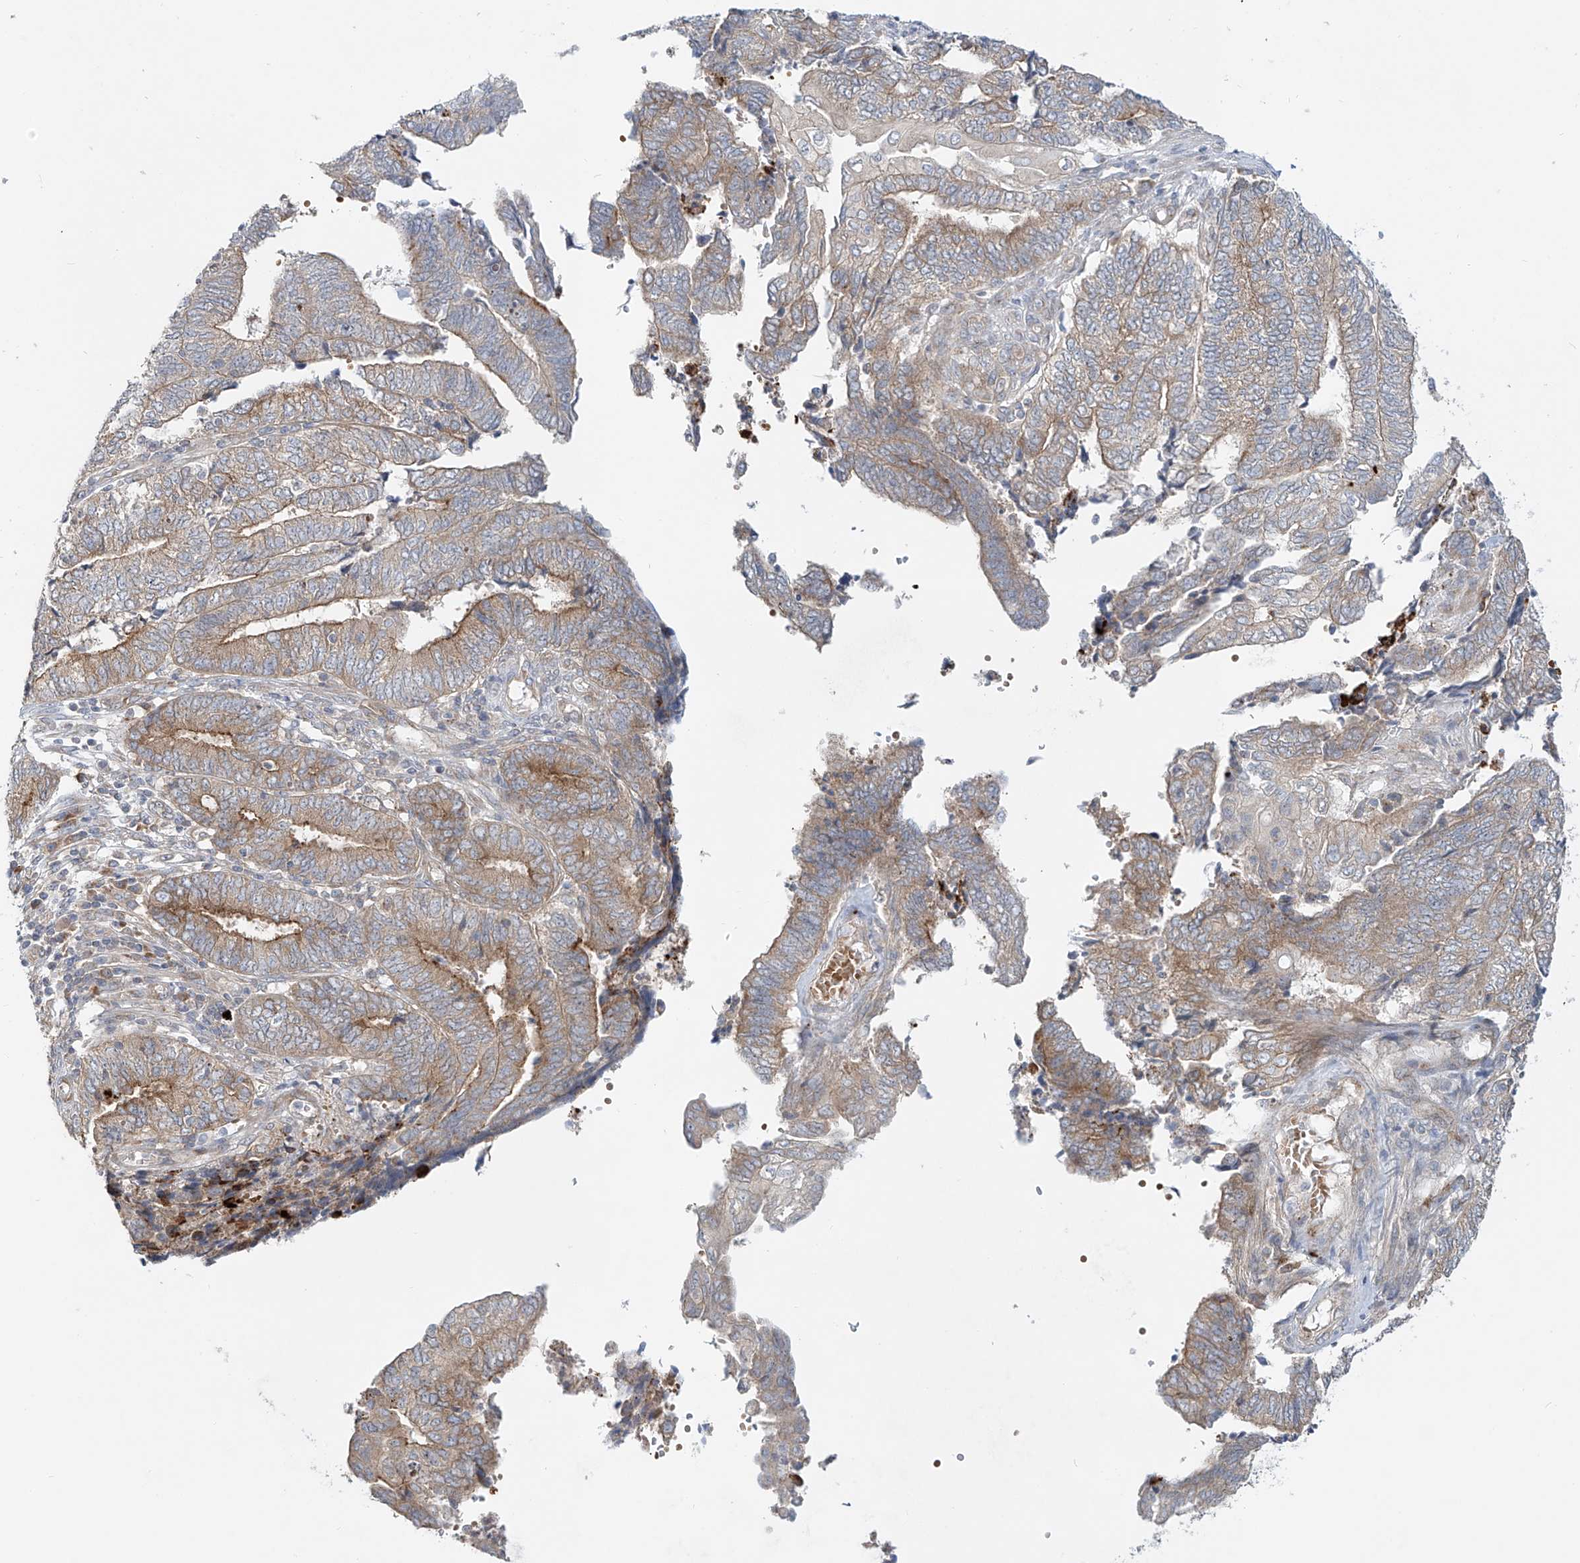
{"staining": {"intensity": "moderate", "quantity": "25%-75%", "location": "cytoplasmic/membranous"}, "tissue": "endometrial cancer", "cell_type": "Tumor cells", "image_type": "cancer", "snomed": [{"axis": "morphology", "description": "Adenocarcinoma, NOS"}, {"axis": "topography", "description": "Uterus"}, {"axis": "topography", "description": "Endometrium"}], "caption": "Protein expression analysis of endometrial cancer (adenocarcinoma) exhibits moderate cytoplasmic/membranous expression in about 25%-75% of tumor cells.", "gene": "TJAP1", "patient": {"sex": "female", "age": 70}}